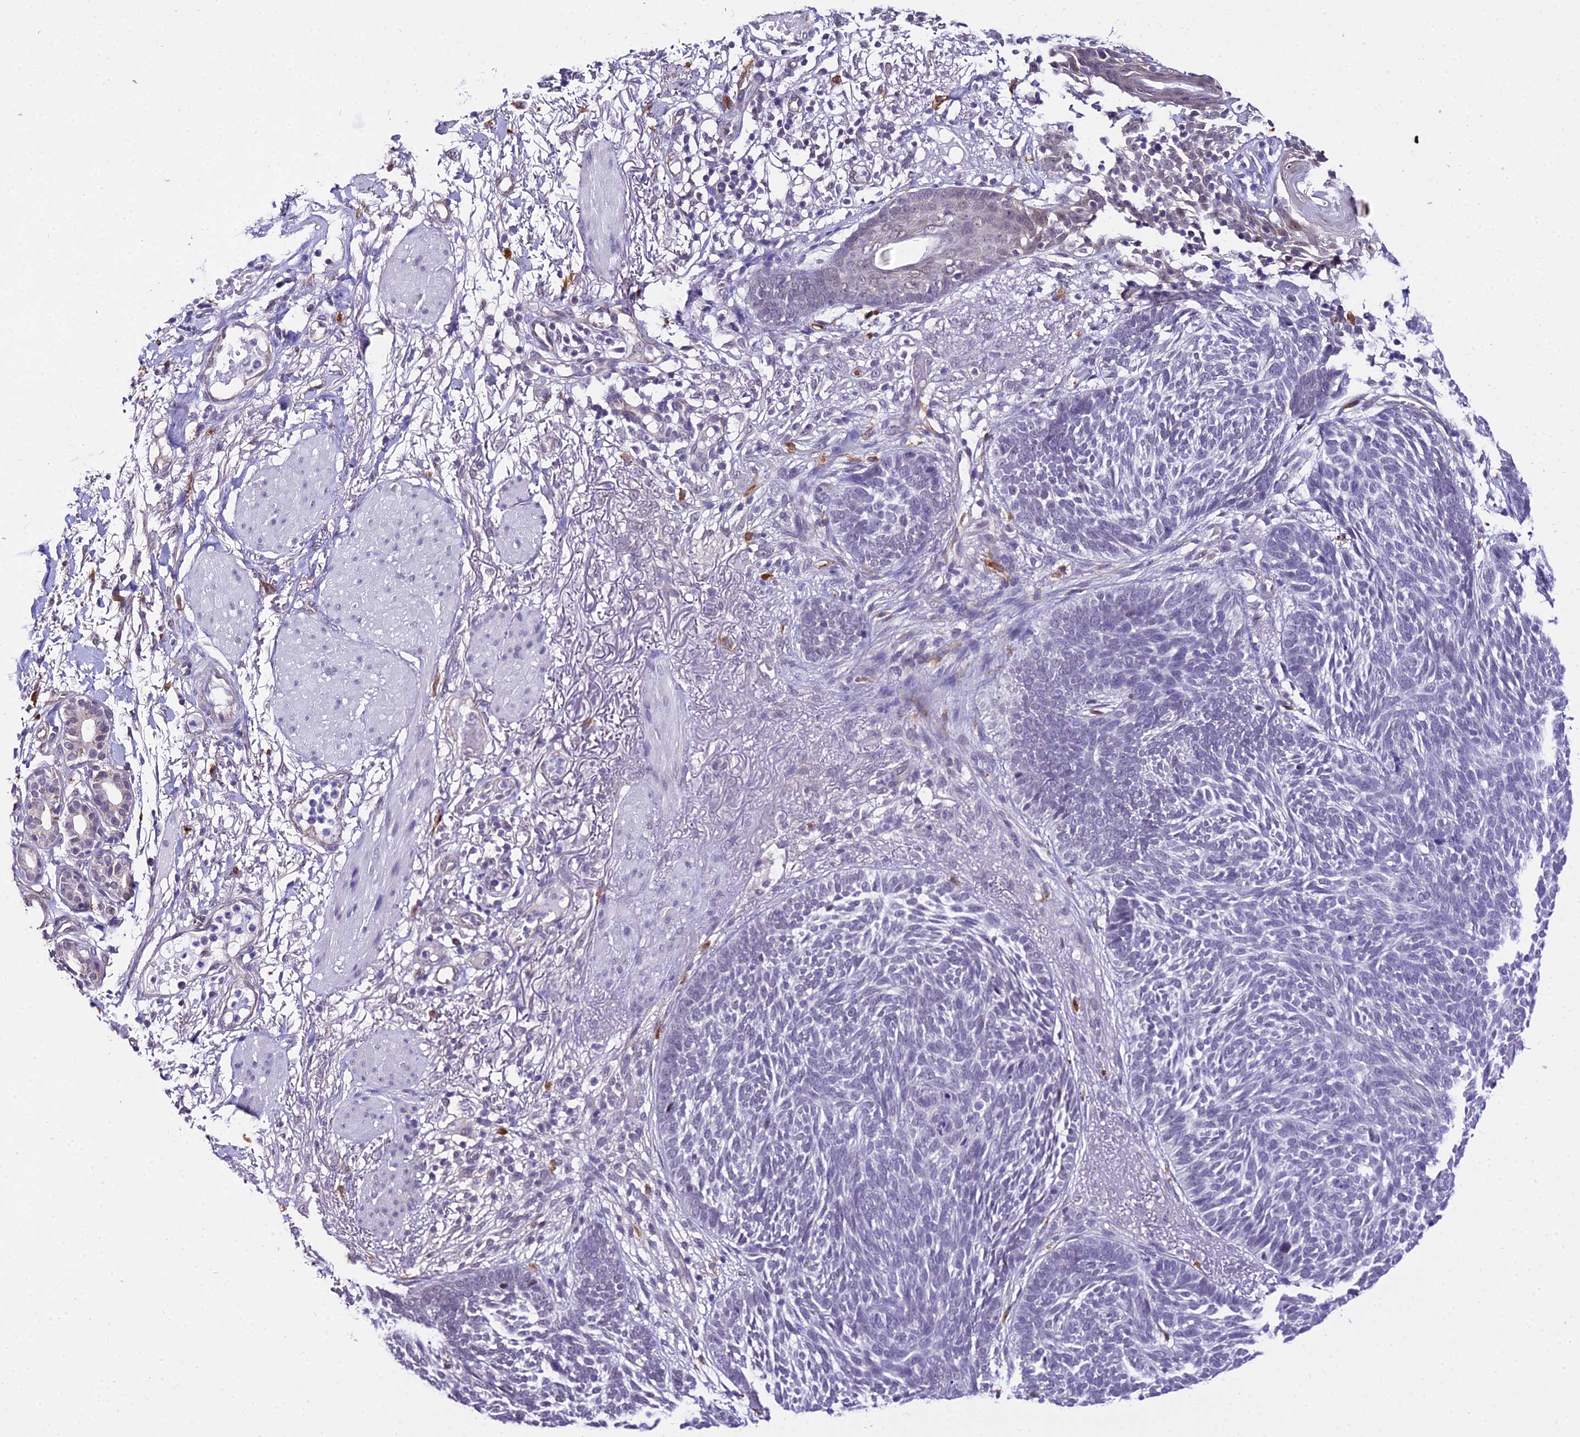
{"staining": {"intensity": "negative", "quantity": "none", "location": "none"}, "tissue": "skin cancer", "cell_type": "Tumor cells", "image_type": "cancer", "snomed": [{"axis": "morphology", "description": "Normal tissue, NOS"}, {"axis": "morphology", "description": "Basal cell carcinoma"}, {"axis": "topography", "description": "Skin"}], "caption": "IHC image of neoplastic tissue: skin cancer (basal cell carcinoma) stained with DAB (3,3'-diaminobenzidine) shows no significant protein expression in tumor cells.", "gene": "POLR2I", "patient": {"sex": "male", "age": 64}}